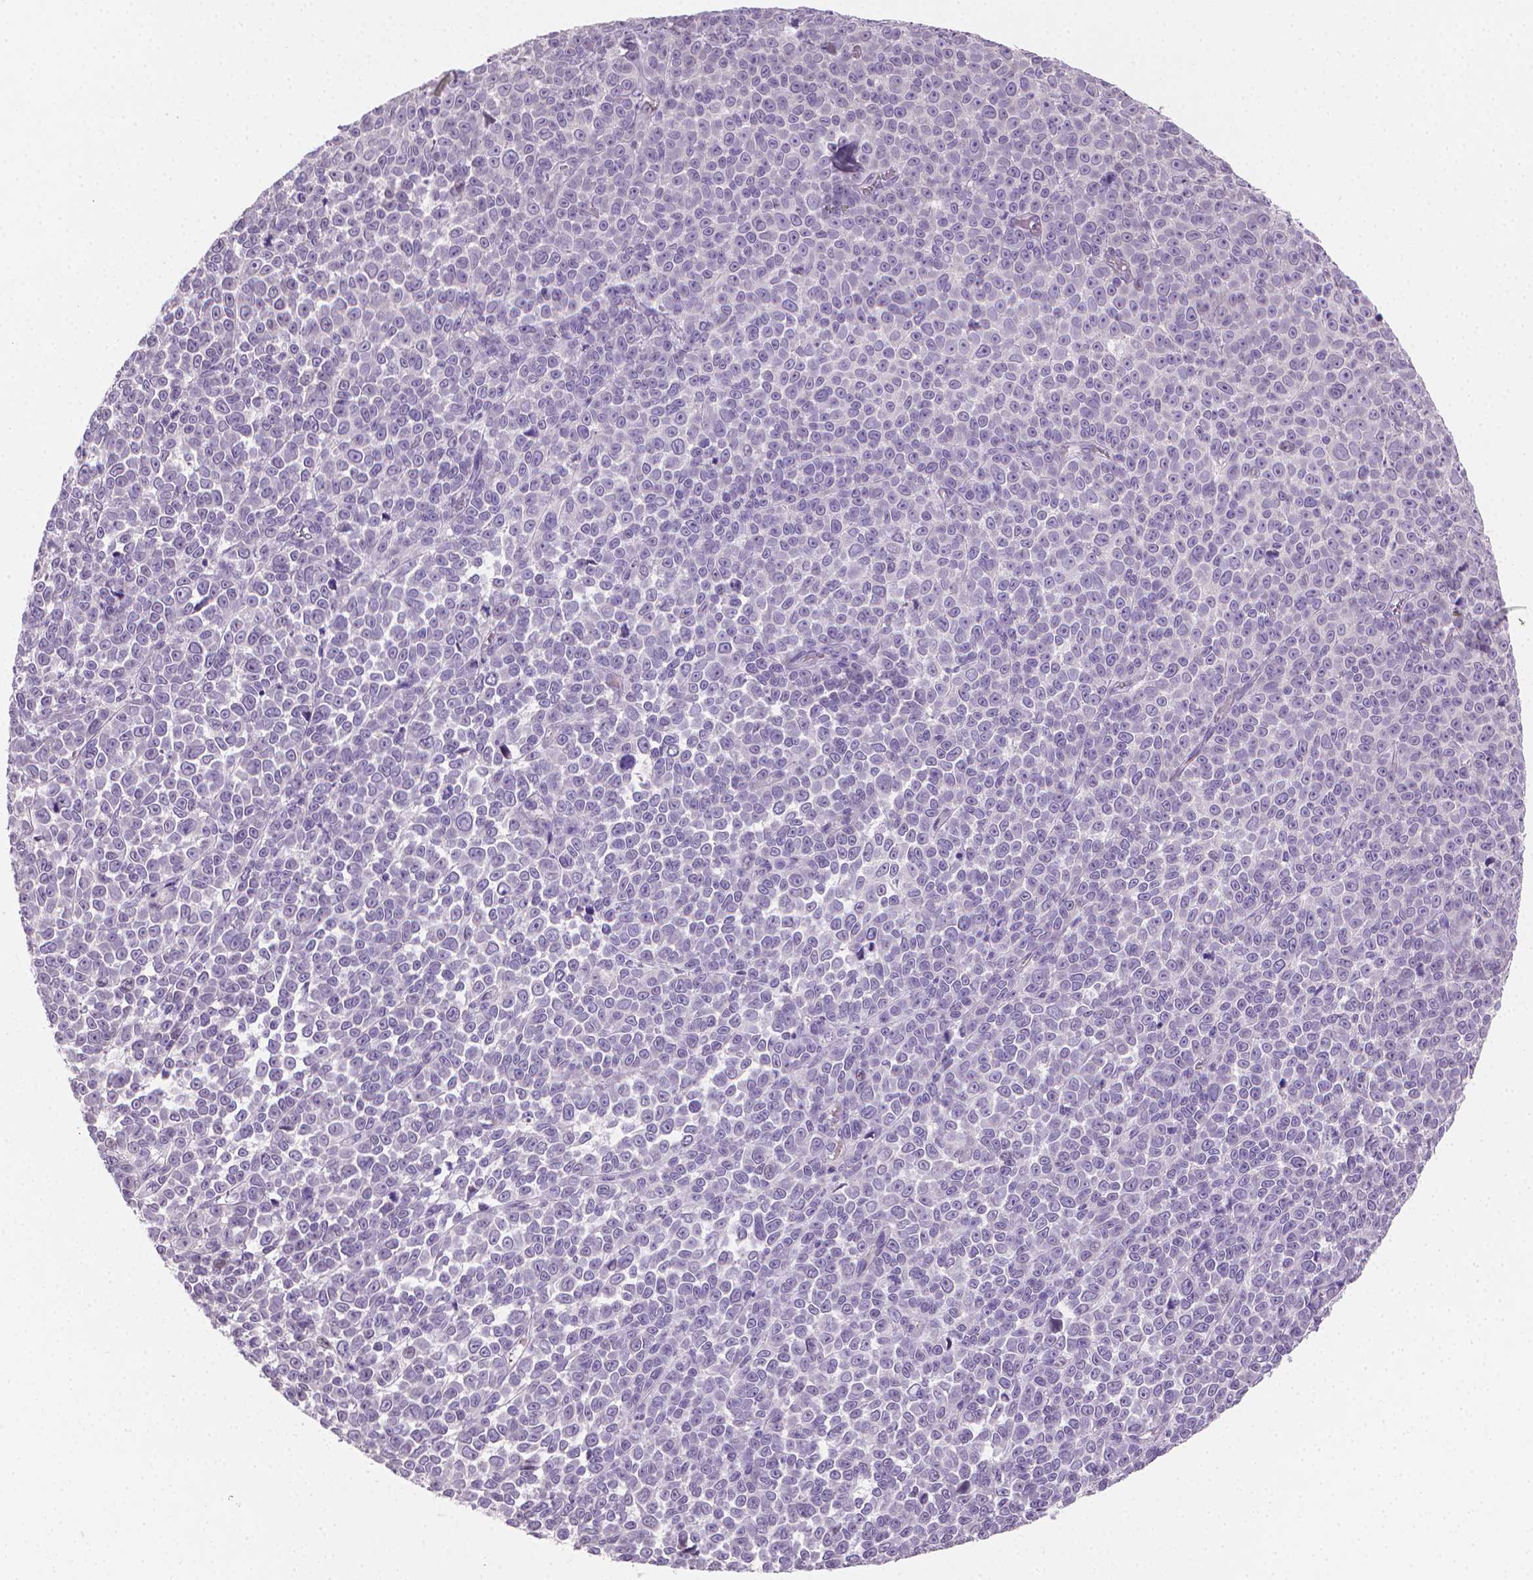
{"staining": {"intensity": "negative", "quantity": "none", "location": "none"}, "tissue": "melanoma", "cell_type": "Tumor cells", "image_type": "cancer", "snomed": [{"axis": "morphology", "description": "Malignant melanoma, NOS"}, {"axis": "topography", "description": "Skin"}], "caption": "Histopathology image shows no protein staining in tumor cells of malignant melanoma tissue.", "gene": "CLXN", "patient": {"sex": "female", "age": 95}}